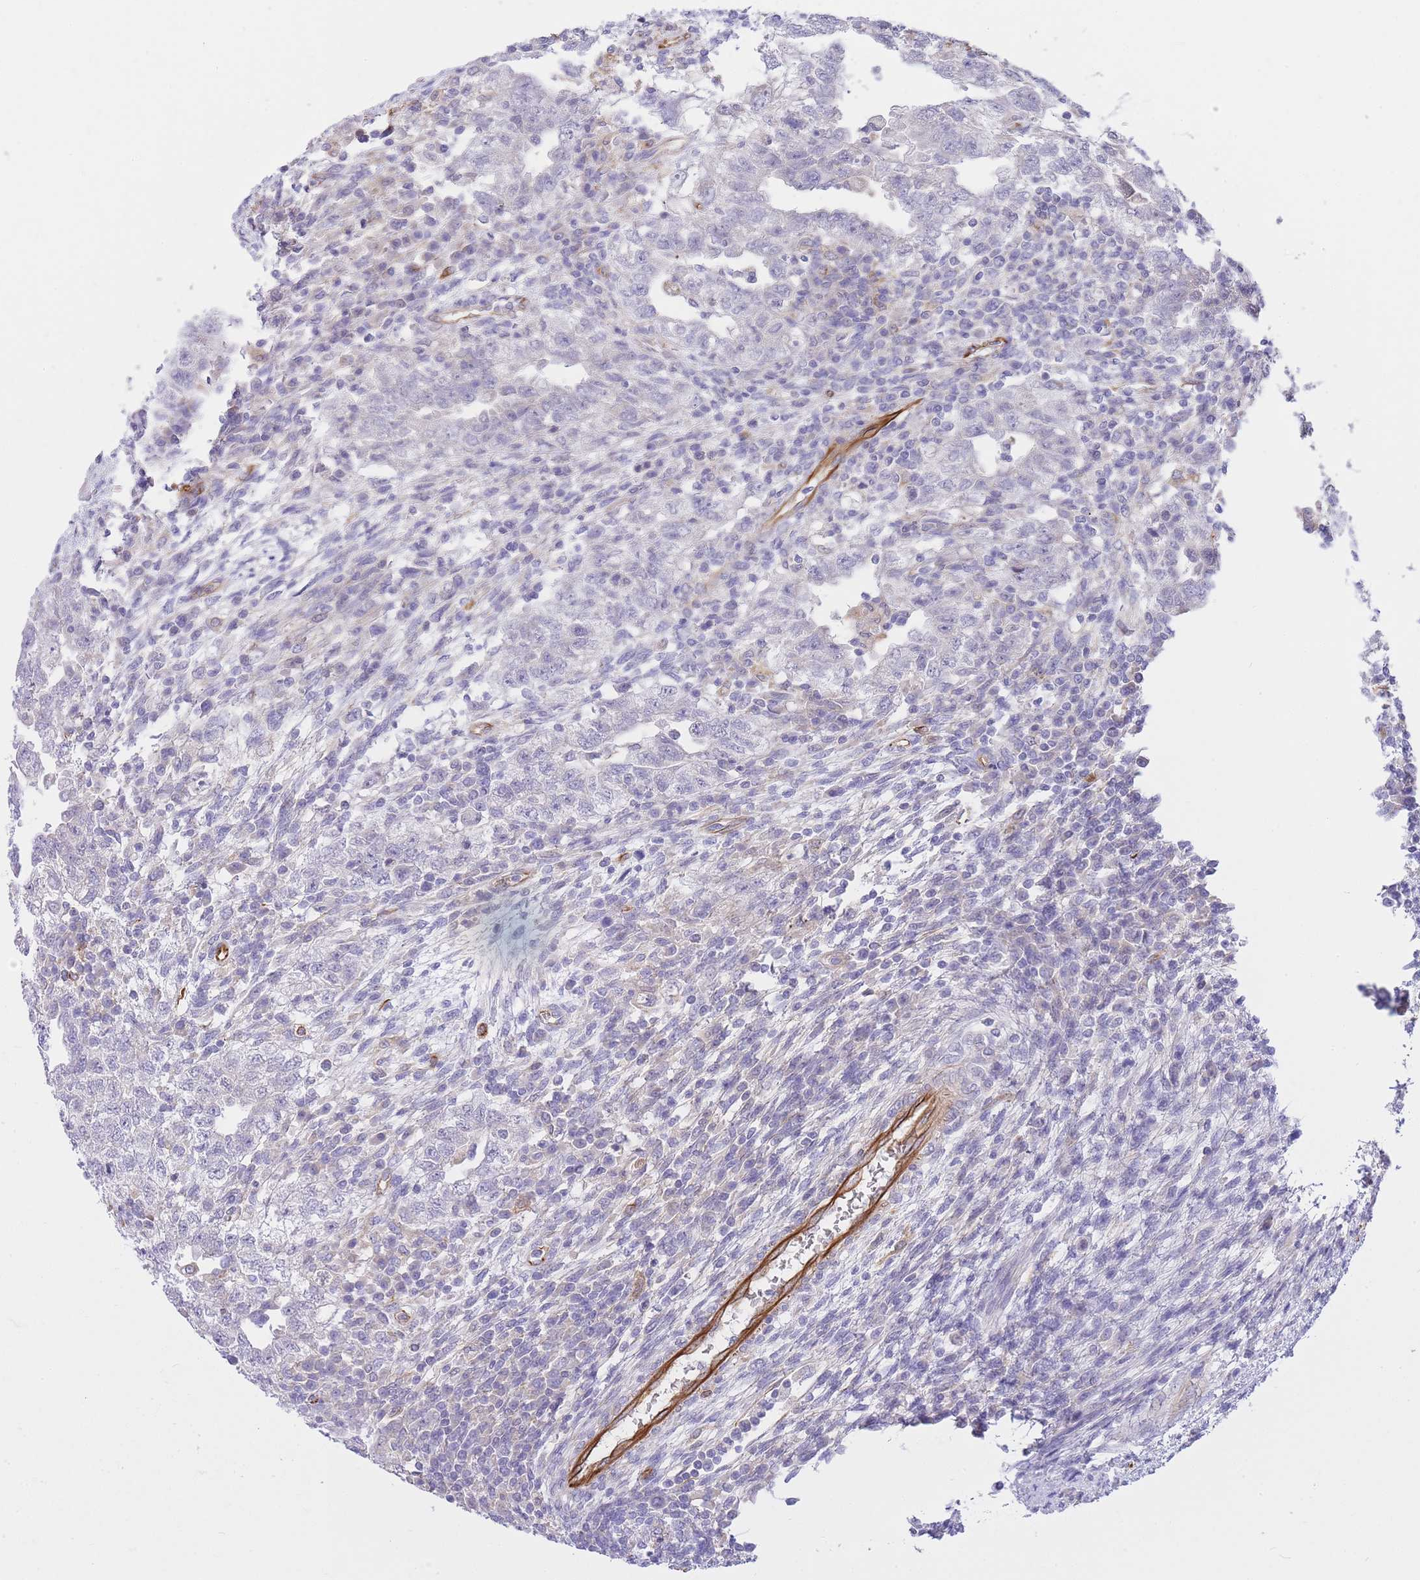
{"staining": {"intensity": "negative", "quantity": "none", "location": "none"}, "tissue": "testis cancer", "cell_type": "Tumor cells", "image_type": "cancer", "snomed": [{"axis": "morphology", "description": "Carcinoma, Embryonal, NOS"}, {"axis": "topography", "description": "Testis"}], "caption": "This is a photomicrograph of immunohistochemistry staining of testis embryonal carcinoma, which shows no positivity in tumor cells.", "gene": "ECPAS", "patient": {"sex": "male", "age": 26}}